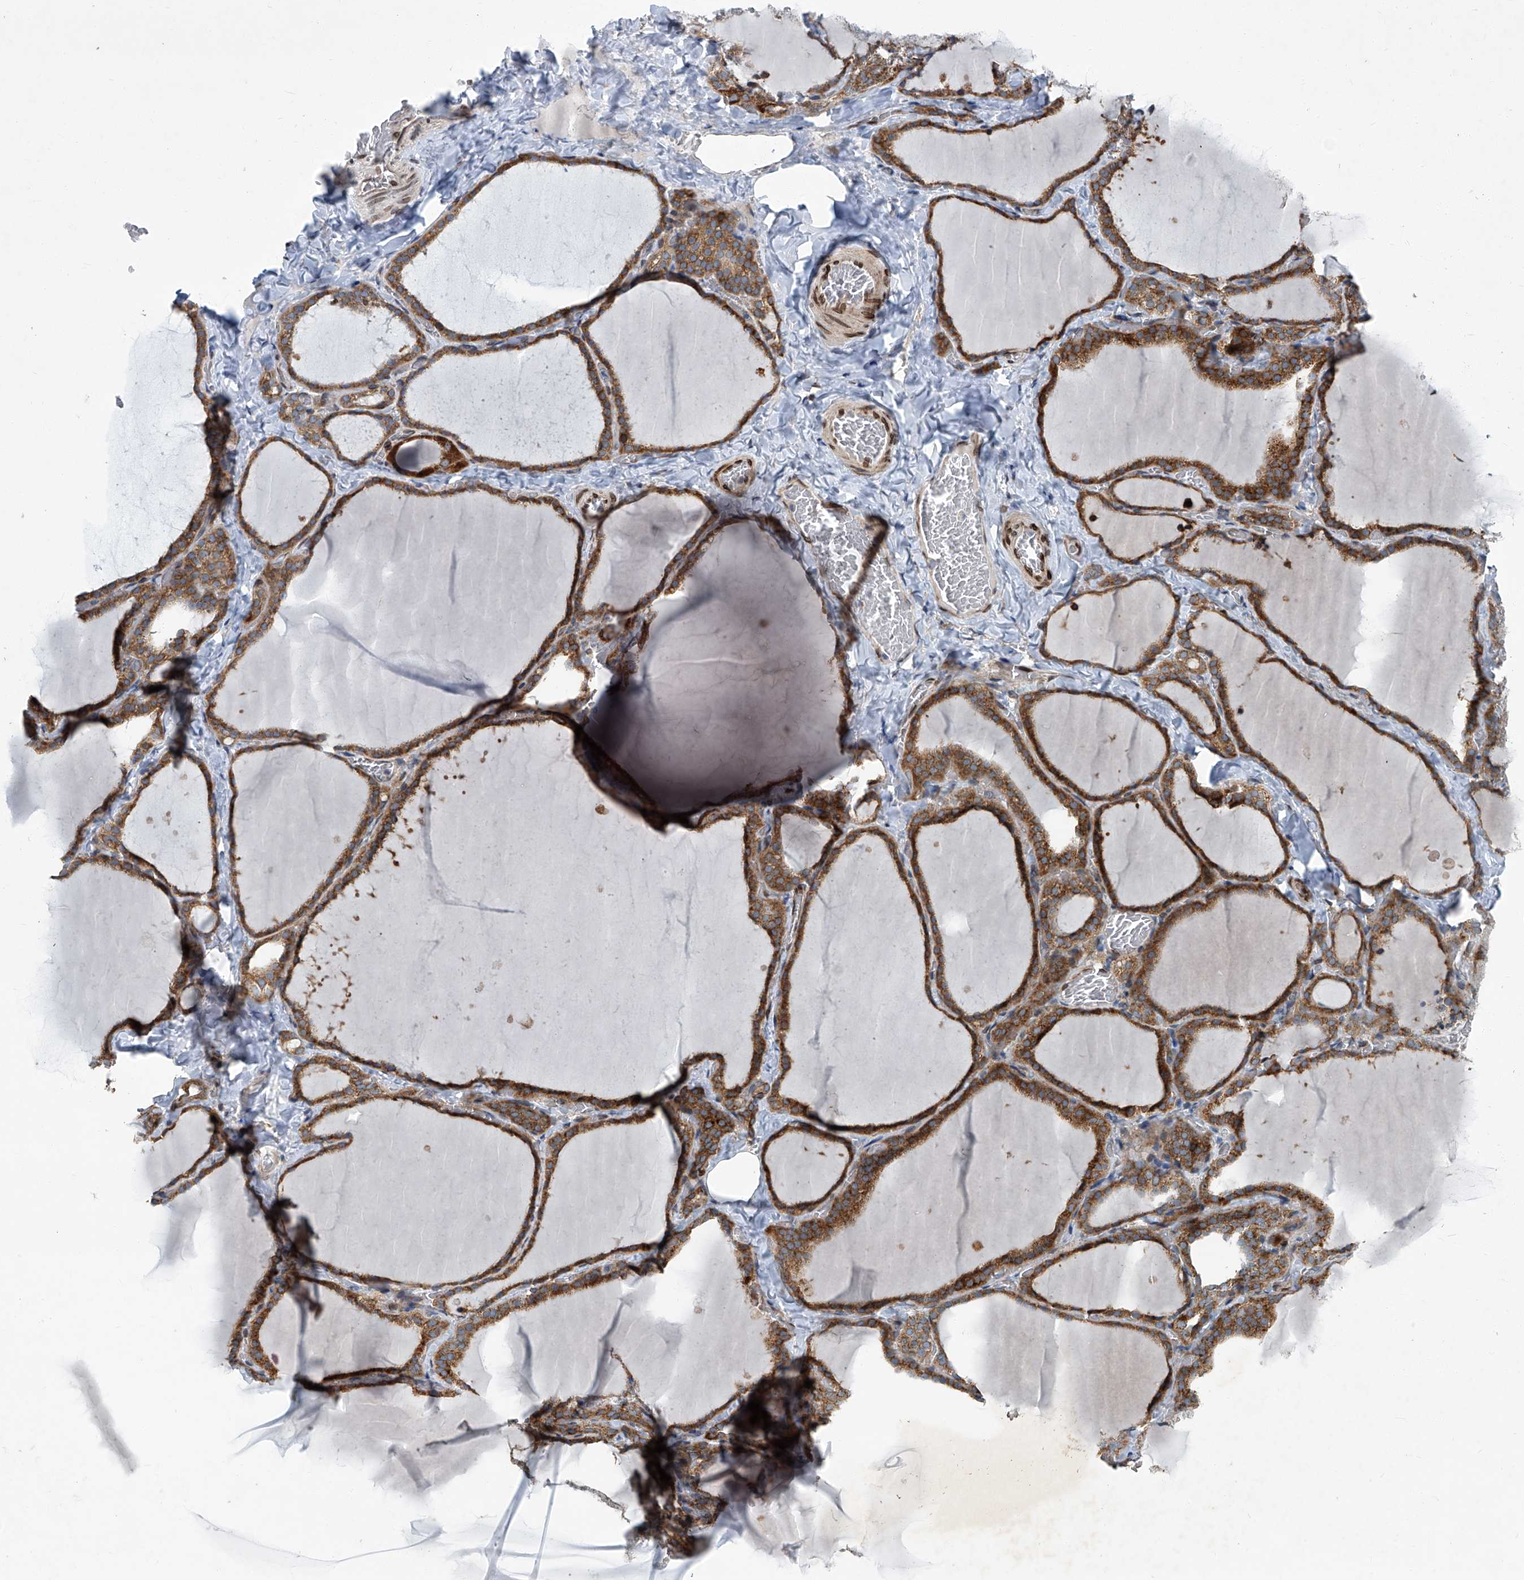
{"staining": {"intensity": "moderate", "quantity": ">75%", "location": "cytoplasmic/membranous"}, "tissue": "thyroid gland", "cell_type": "Glandular cells", "image_type": "normal", "snomed": [{"axis": "morphology", "description": "Normal tissue, NOS"}, {"axis": "topography", "description": "Thyroid gland"}], "caption": "Immunohistochemistry (IHC) of unremarkable thyroid gland exhibits medium levels of moderate cytoplasmic/membranous positivity in about >75% of glandular cells. (DAB (3,3'-diaminobenzidine) = brown stain, brightfield microscopy at high magnification).", "gene": "GPR132", "patient": {"sex": "female", "age": 22}}